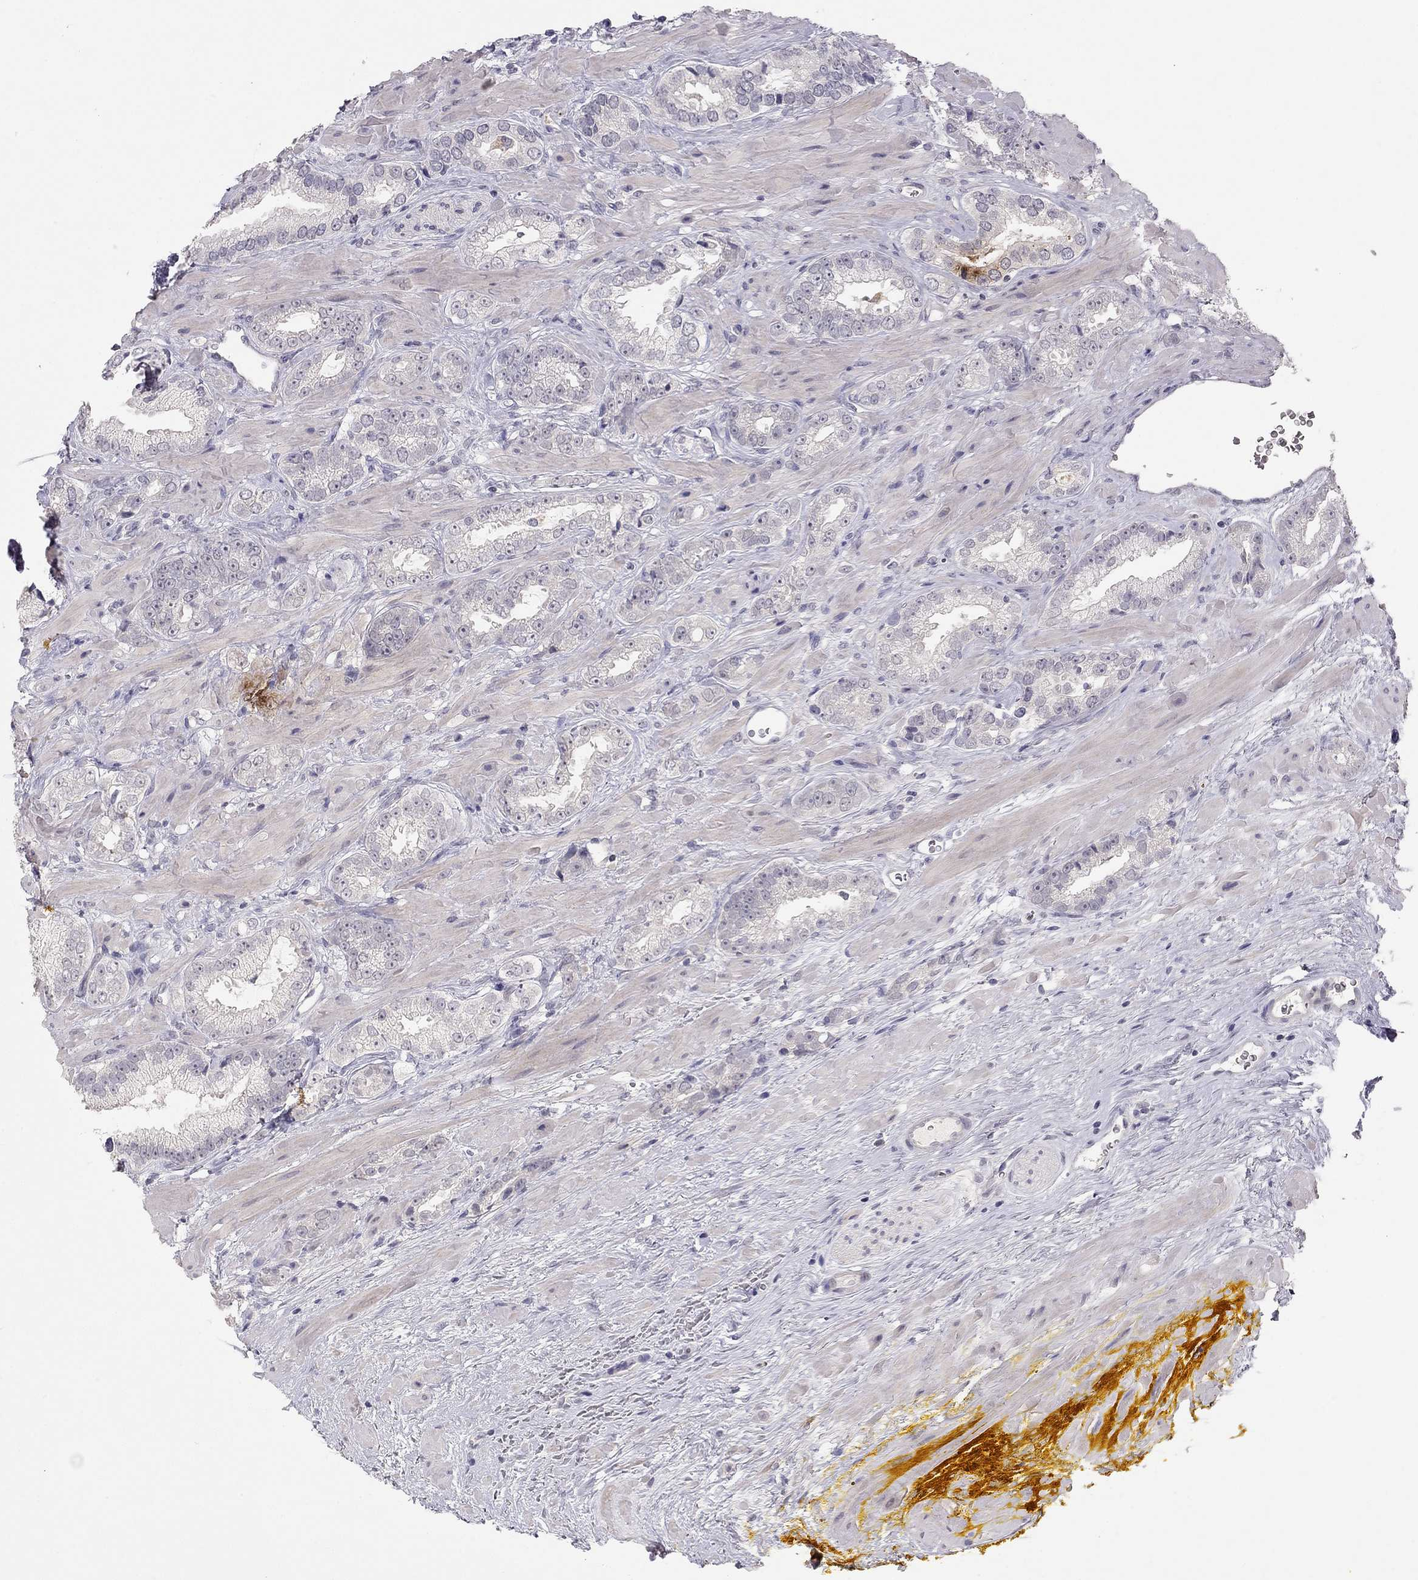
{"staining": {"intensity": "negative", "quantity": "none", "location": "none"}, "tissue": "prostate cancer", "cell_type": "Tumor cells", "image_type": "cancer", "snomed": [{"axis": "morphology", "description": "Adenocarcinoma, NOS"}, {"axis": "topography", "description": "Prostate"}], "caption": "Immunohistochemistry of prostate cancer reveals no expression in tumor cells. (DAB (3,3'-diaminobenzidine) IHC, high magnification).", "gene": "ADORA2A", "patient": {"sex": "male", "age": 67}}